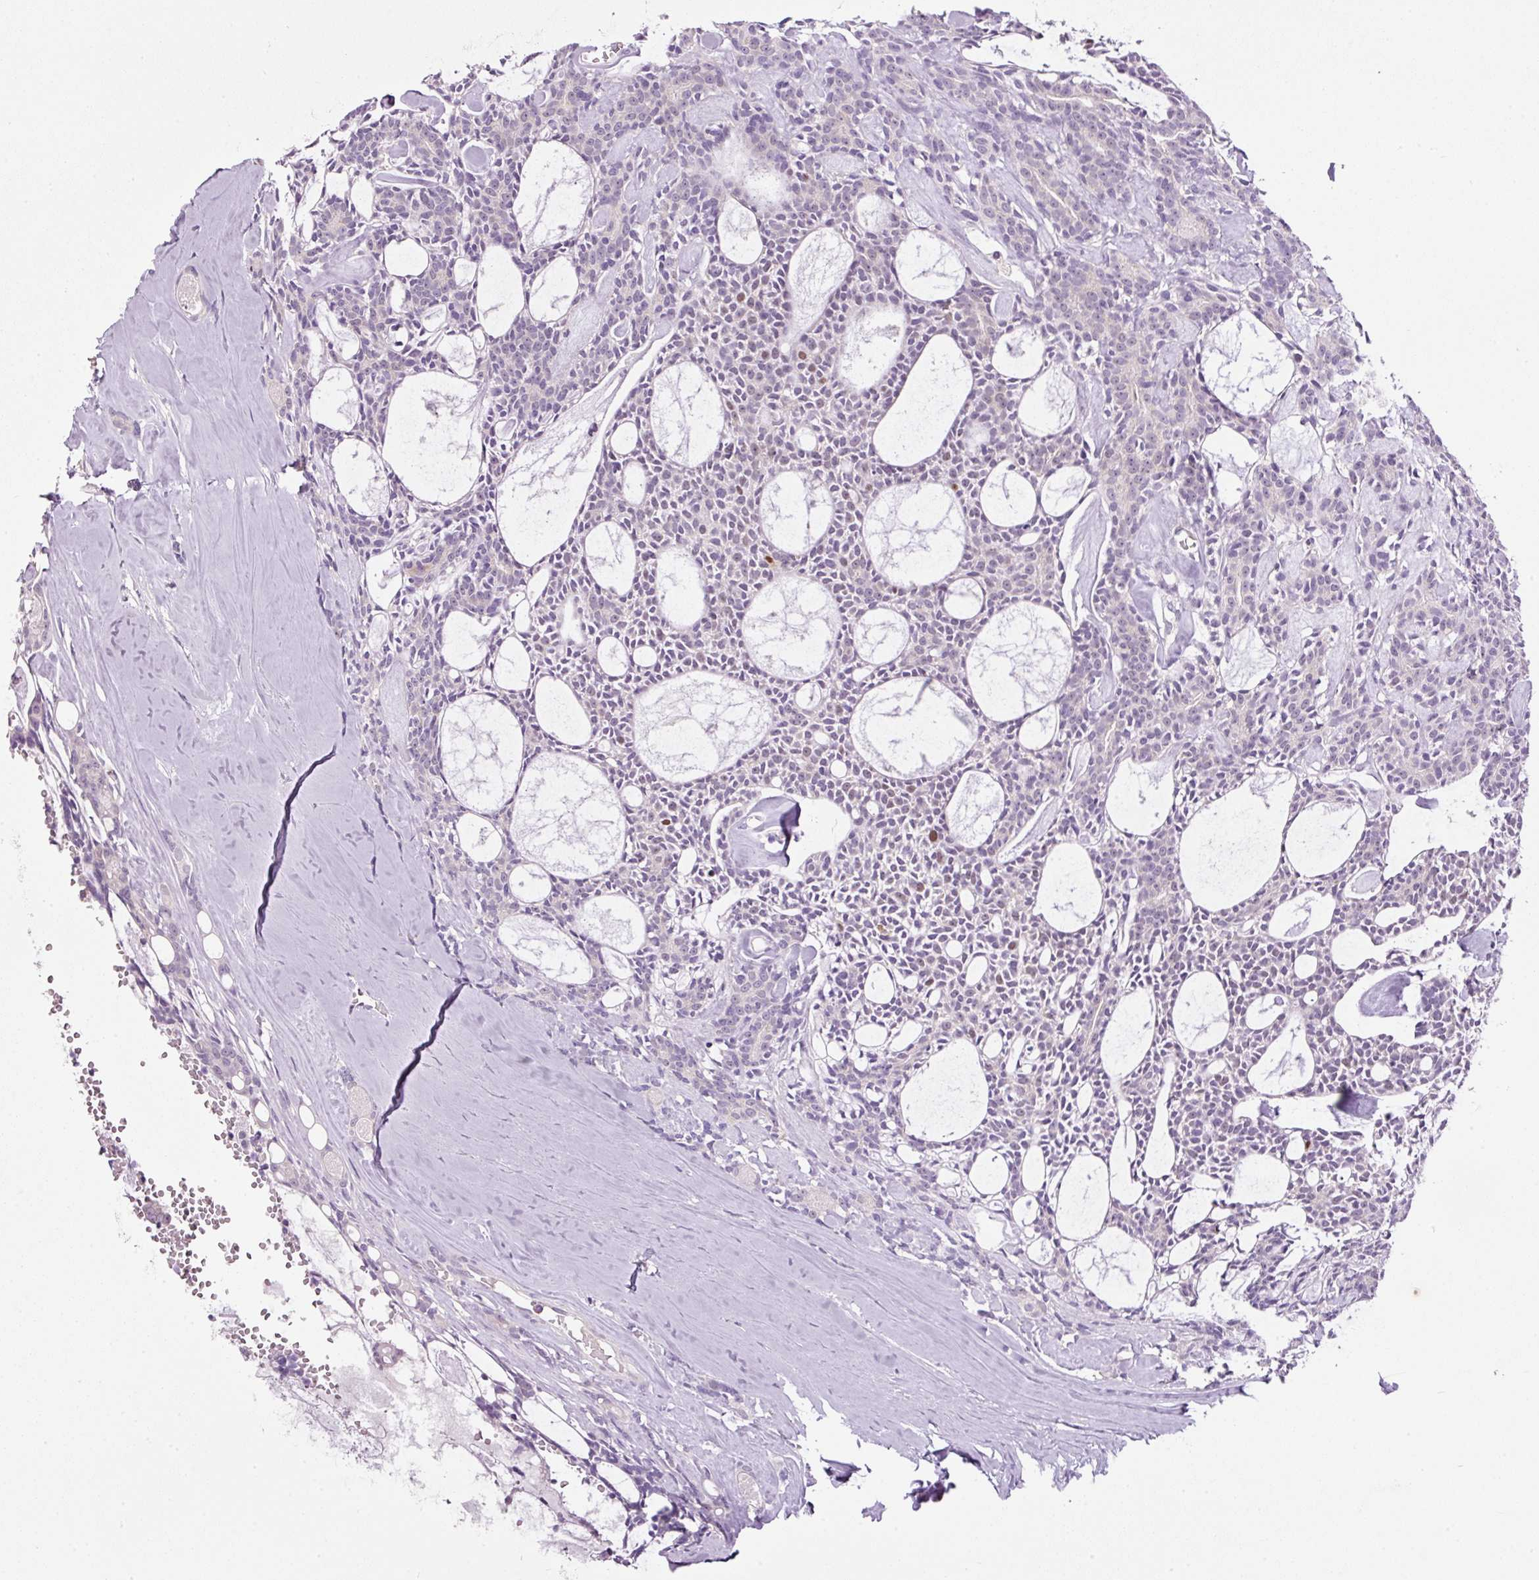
{"staining": {"intensity": "negative", "quantity": "none", "location": "none"}, "tissue": "head and neck cancer", "cell_type": "Tumor cells", "image_type": "cancer", "snomed": [{"axis": "morphology", "description": "Adenocarcinoma, NOS"}, {"axis": "topography", "description": "Salivary gland"}, {"axis": "topography", "description": "Head-Neck"}], "caption": "Immunohistochemical staining of human head and neck cancer (adenocarcinoma) reveals no significant positivity in tumor cells. (Brightfield microscopy of DAB IHC at high magnification).", "gene": "KPNA2", "patient": {"sex": "male", "age": 55}}